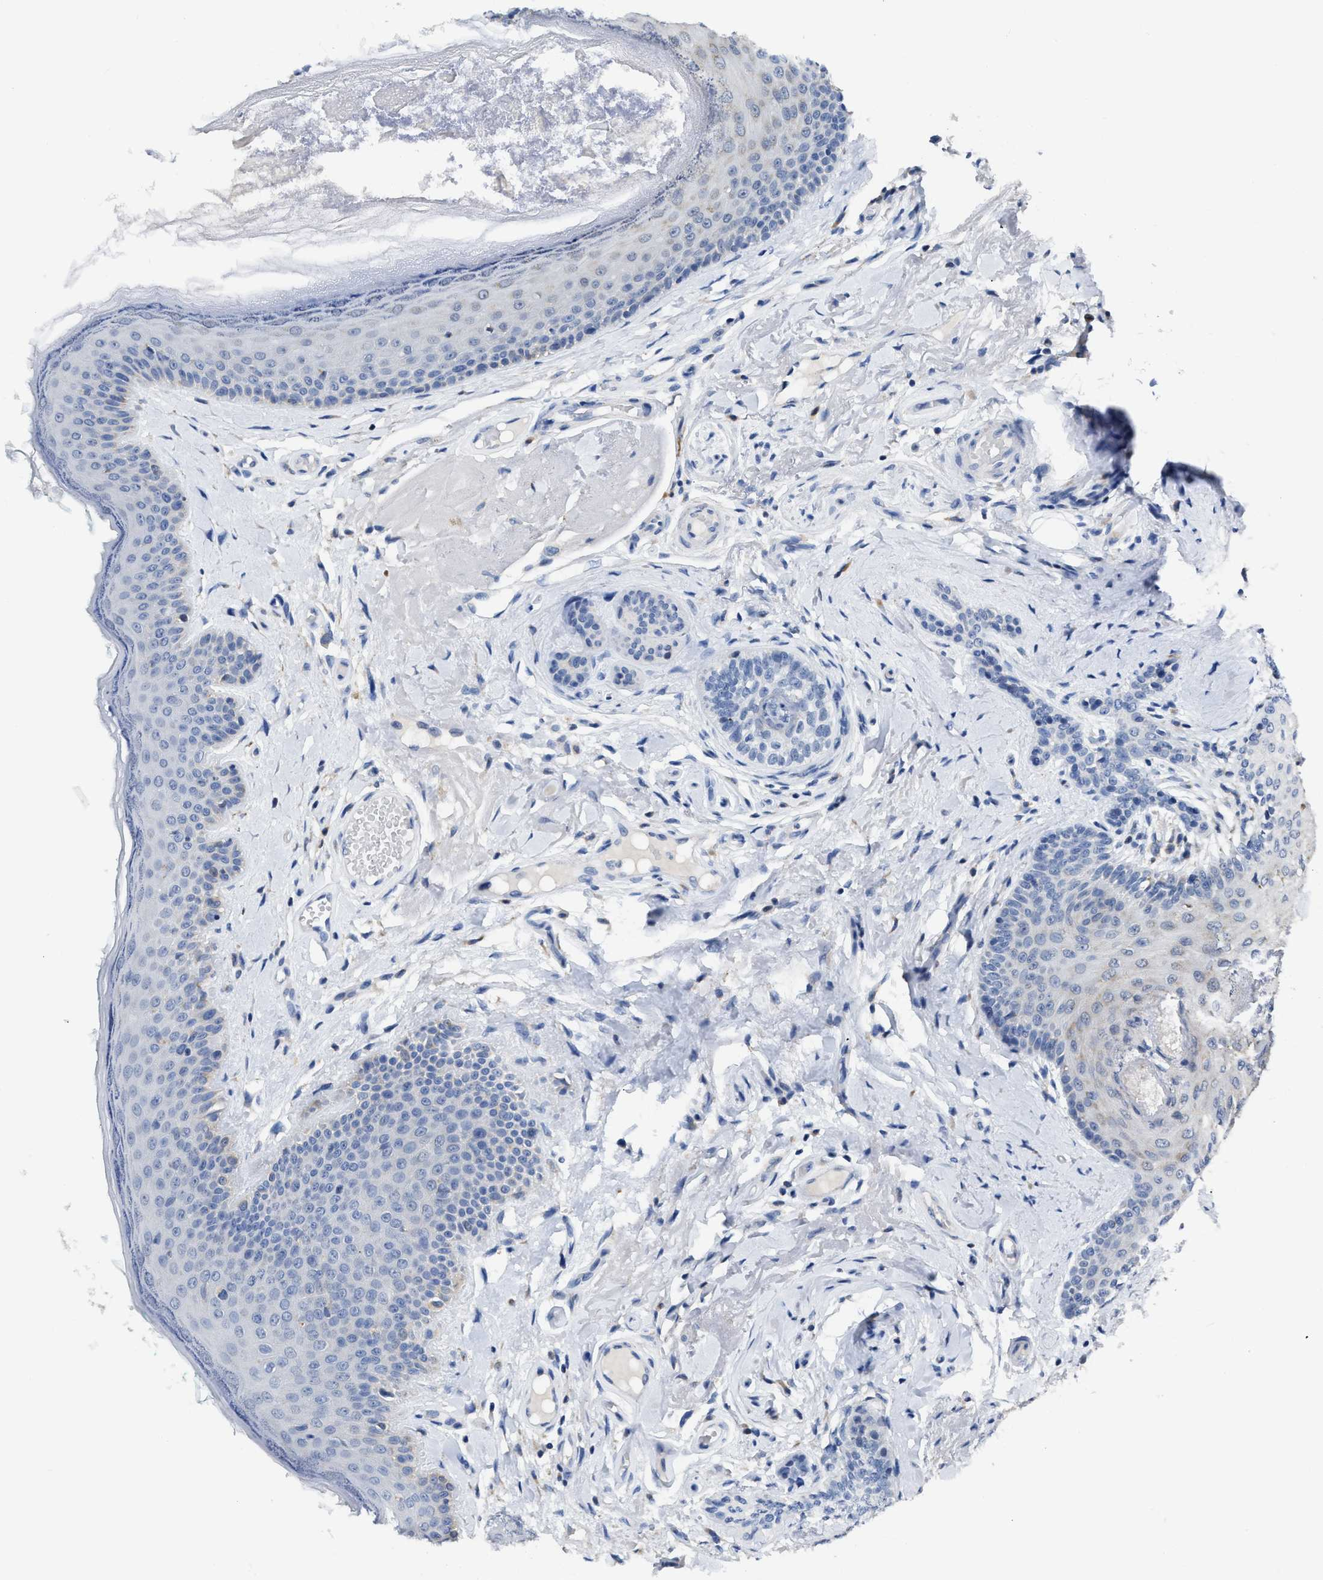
{"staining": {"intensity": "negative", "quantity": "none", "location": "none"}, "tissue": "oral mucosa", "cell_type": "Squamous epithelial cells", "image_type": "normal", "snomed": [{"axis": "morphology", "description": "Normal tissue, NOS"}, {"axis": "topography", "description": "Skin"}, {"axis": "topography", "description": "Oral tissue"}], "caption": "The micrograph exhibits no significant expression in squamous epithelial cells of oral mucosa.", "gene": "ETFA", "patient": {"sex": "male", "age": 84}}